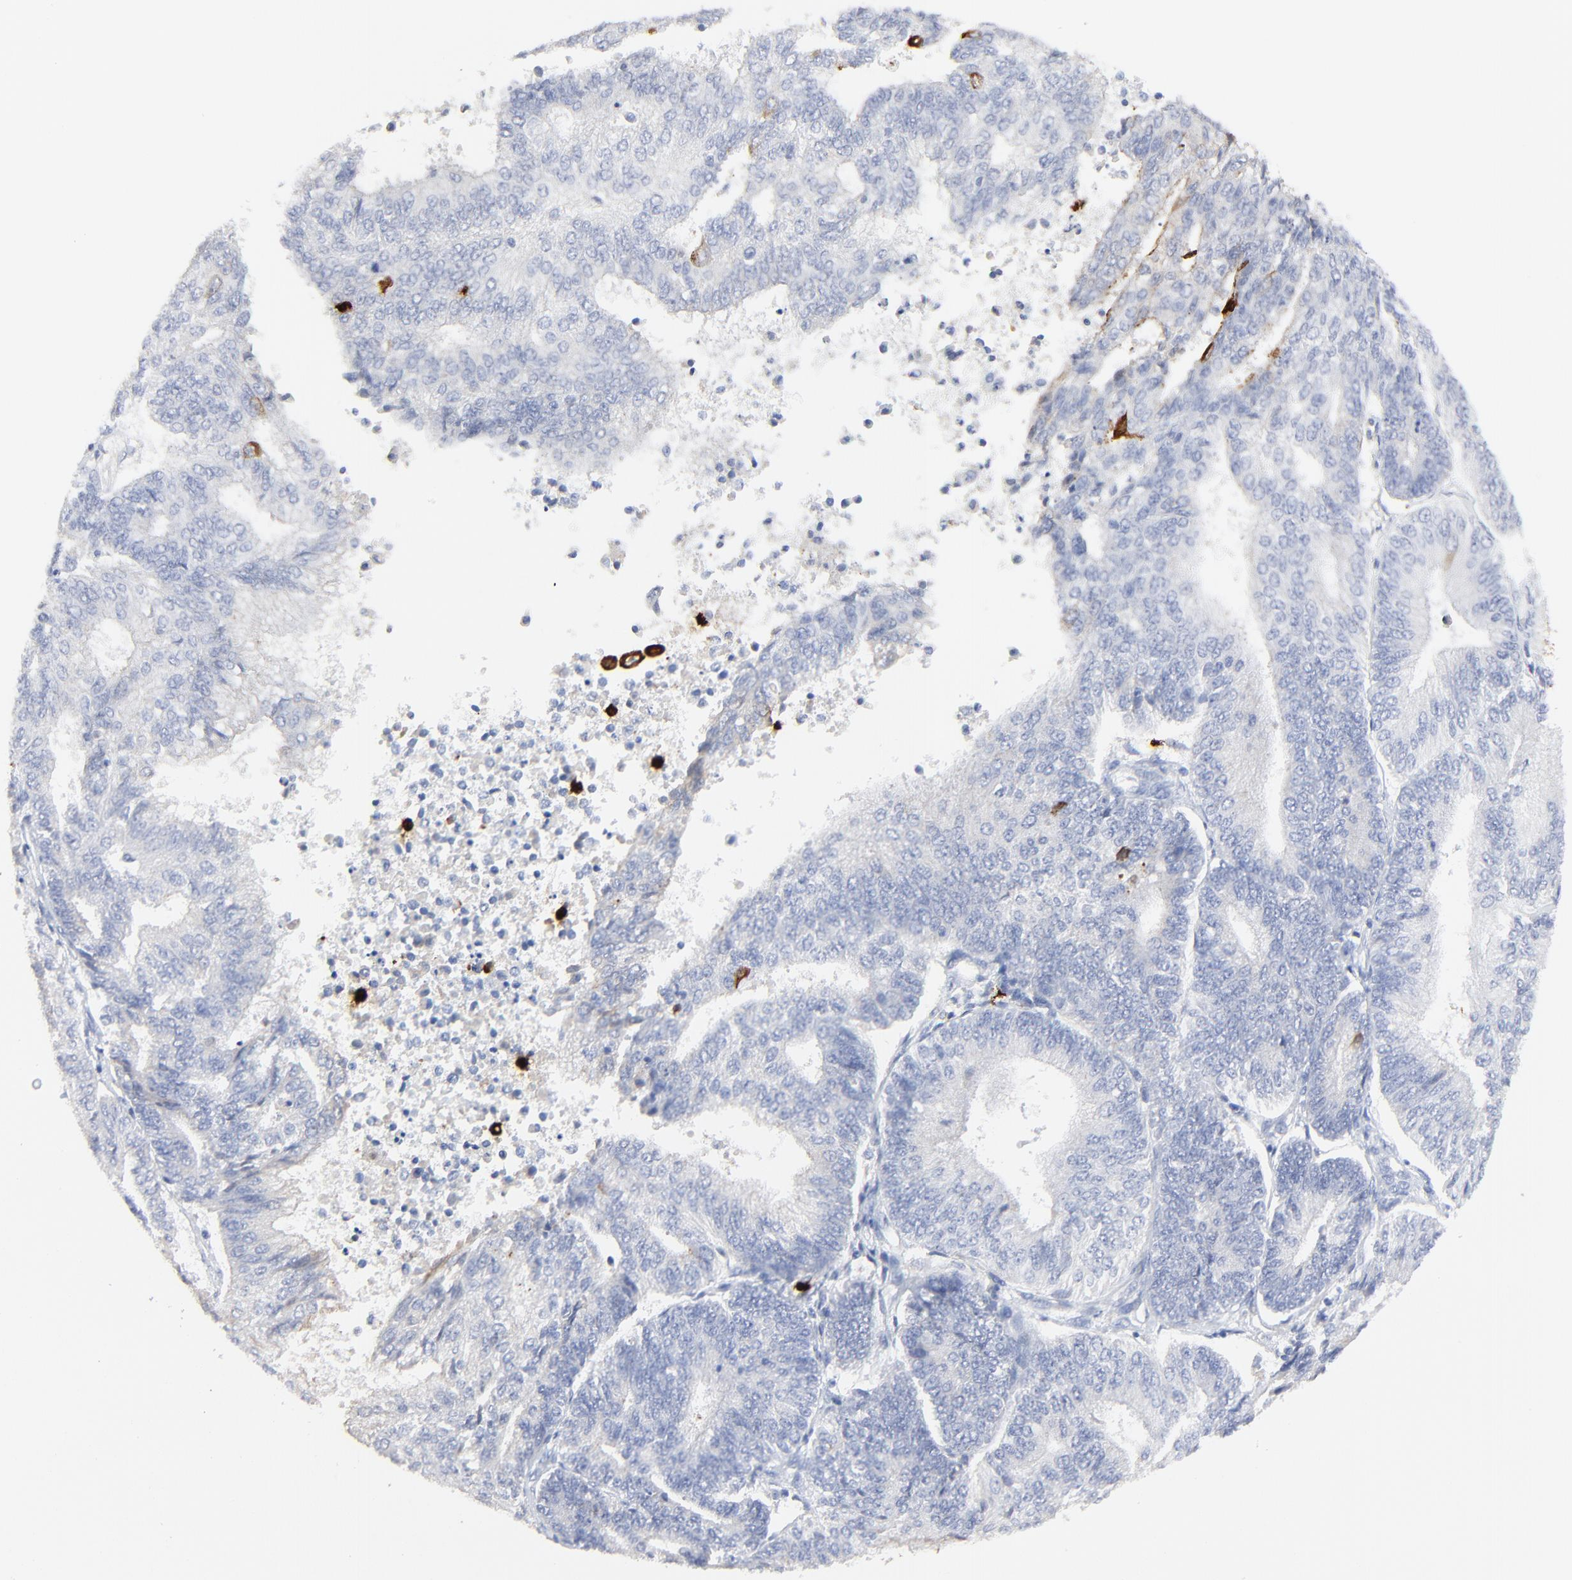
{"staining": {"intensity": "negative", "quantity": "none", "location": "none"}, "tissue": "endometrial cancer", "cell_type": "Tumor cells", "image_type": "cancer", "snomed": [{"axis": "morphology", "description": "Adenocarcinoma, NOS"}, {"axis": "topography", "description": "Endometrium"}], "caption": "A histopathology image of endometrial adenocarcinoma stained for a protein shows no brown staining in tumor cells. (DAB immunohistochemistry (IHC) visualized using brightfield microscopy, high magnification).", "gene": "LCN2", "patient": {"sex": "female", "age": 55}}